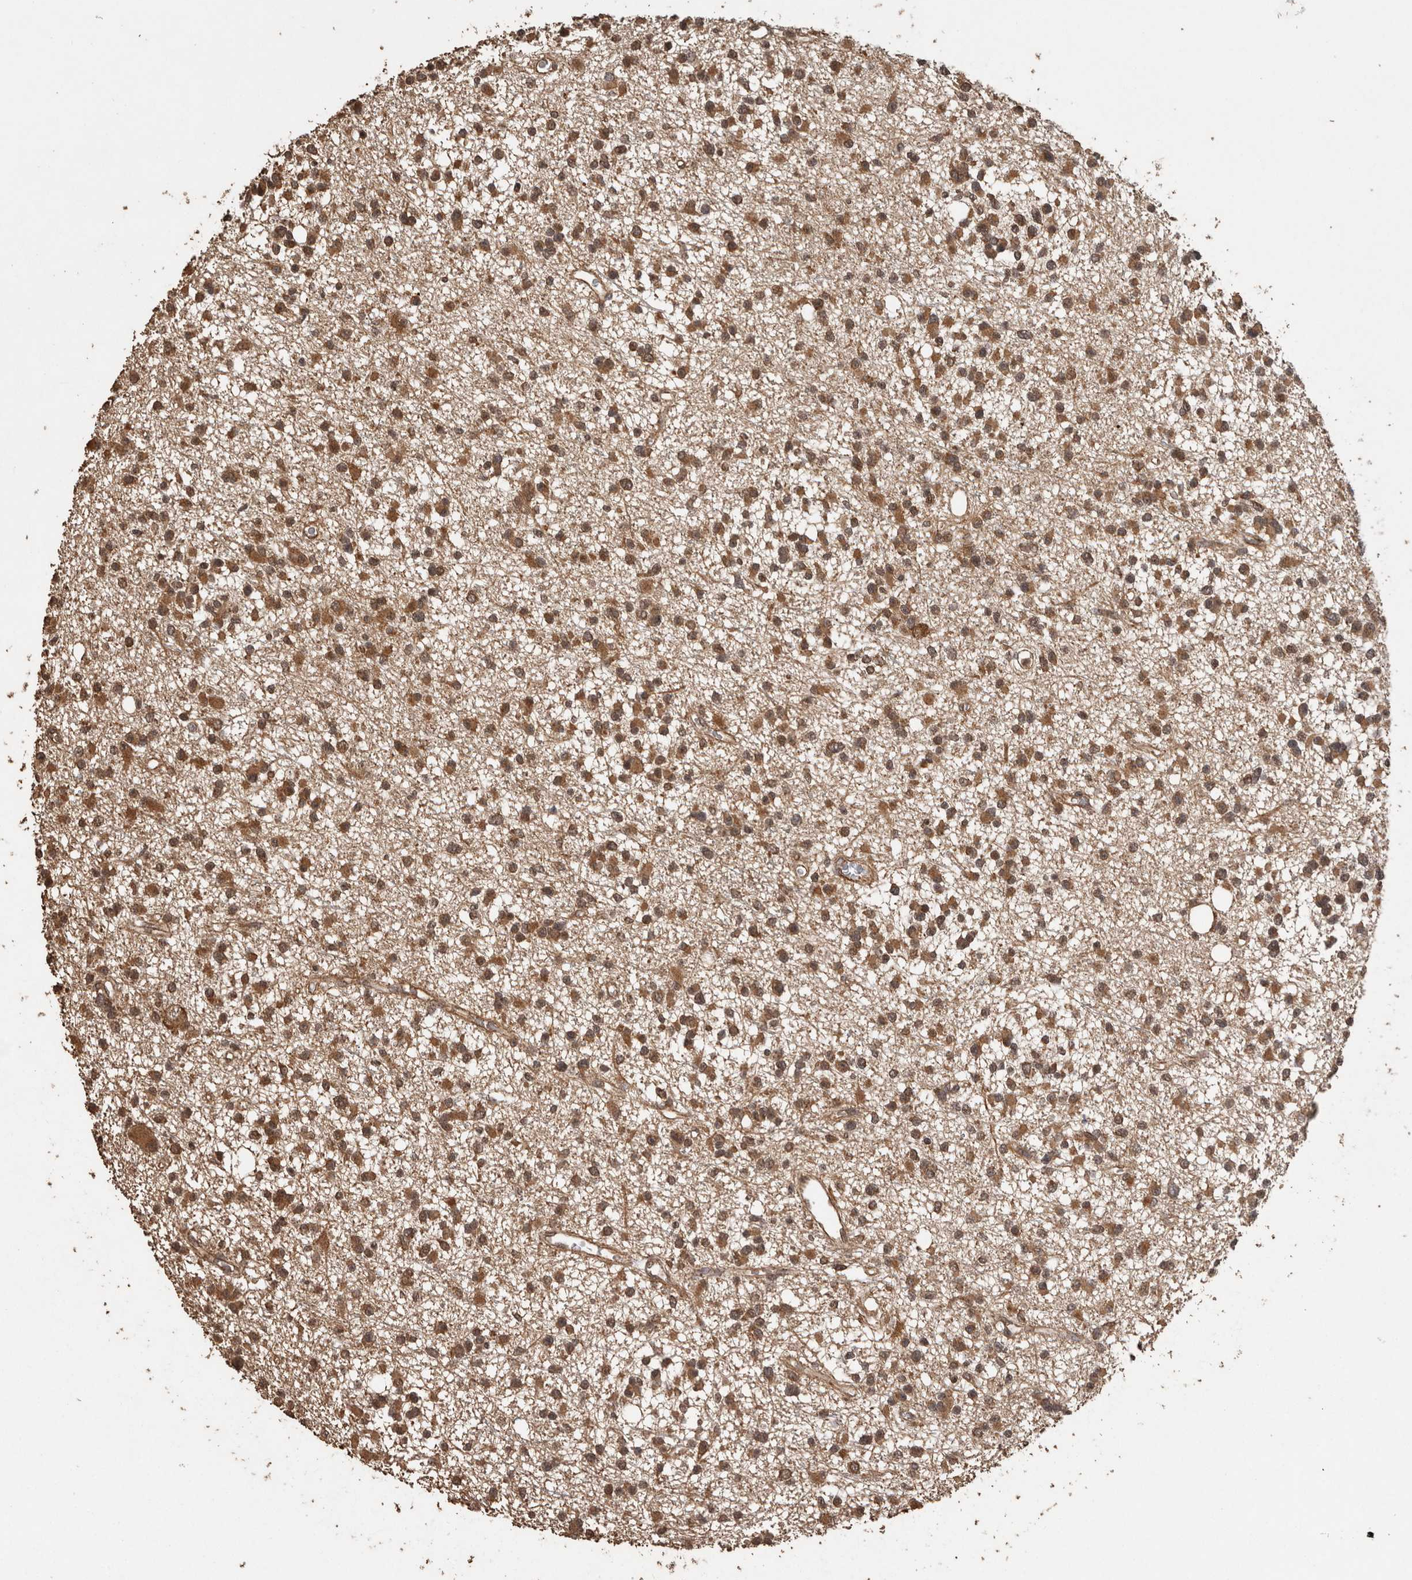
{"staining": {"intensity": "moderate", "quantity": ">75%", "location": "cytoplasmic/membranous"}, "tissue": "glioma", "cell_type": "Tumor cells", "image_type": "cancer", "snomed": [{"axis": "morphology", "description": "Glioma, malignant, Low grade"}, {"axis": "topography", "description": "Brain"}], "caption": "High-magnification brightfield microscopy of glioma stained with DAB (3,3'-diaminobenzidine) (brown) and counterstained with hematoxylin (blue). tumor cells exhibit moderate cytoplasmic/membranous staining is seen in about>75% of cells.", "gene": "PINK1", "patient": {"sex": "female", "age": 22}}